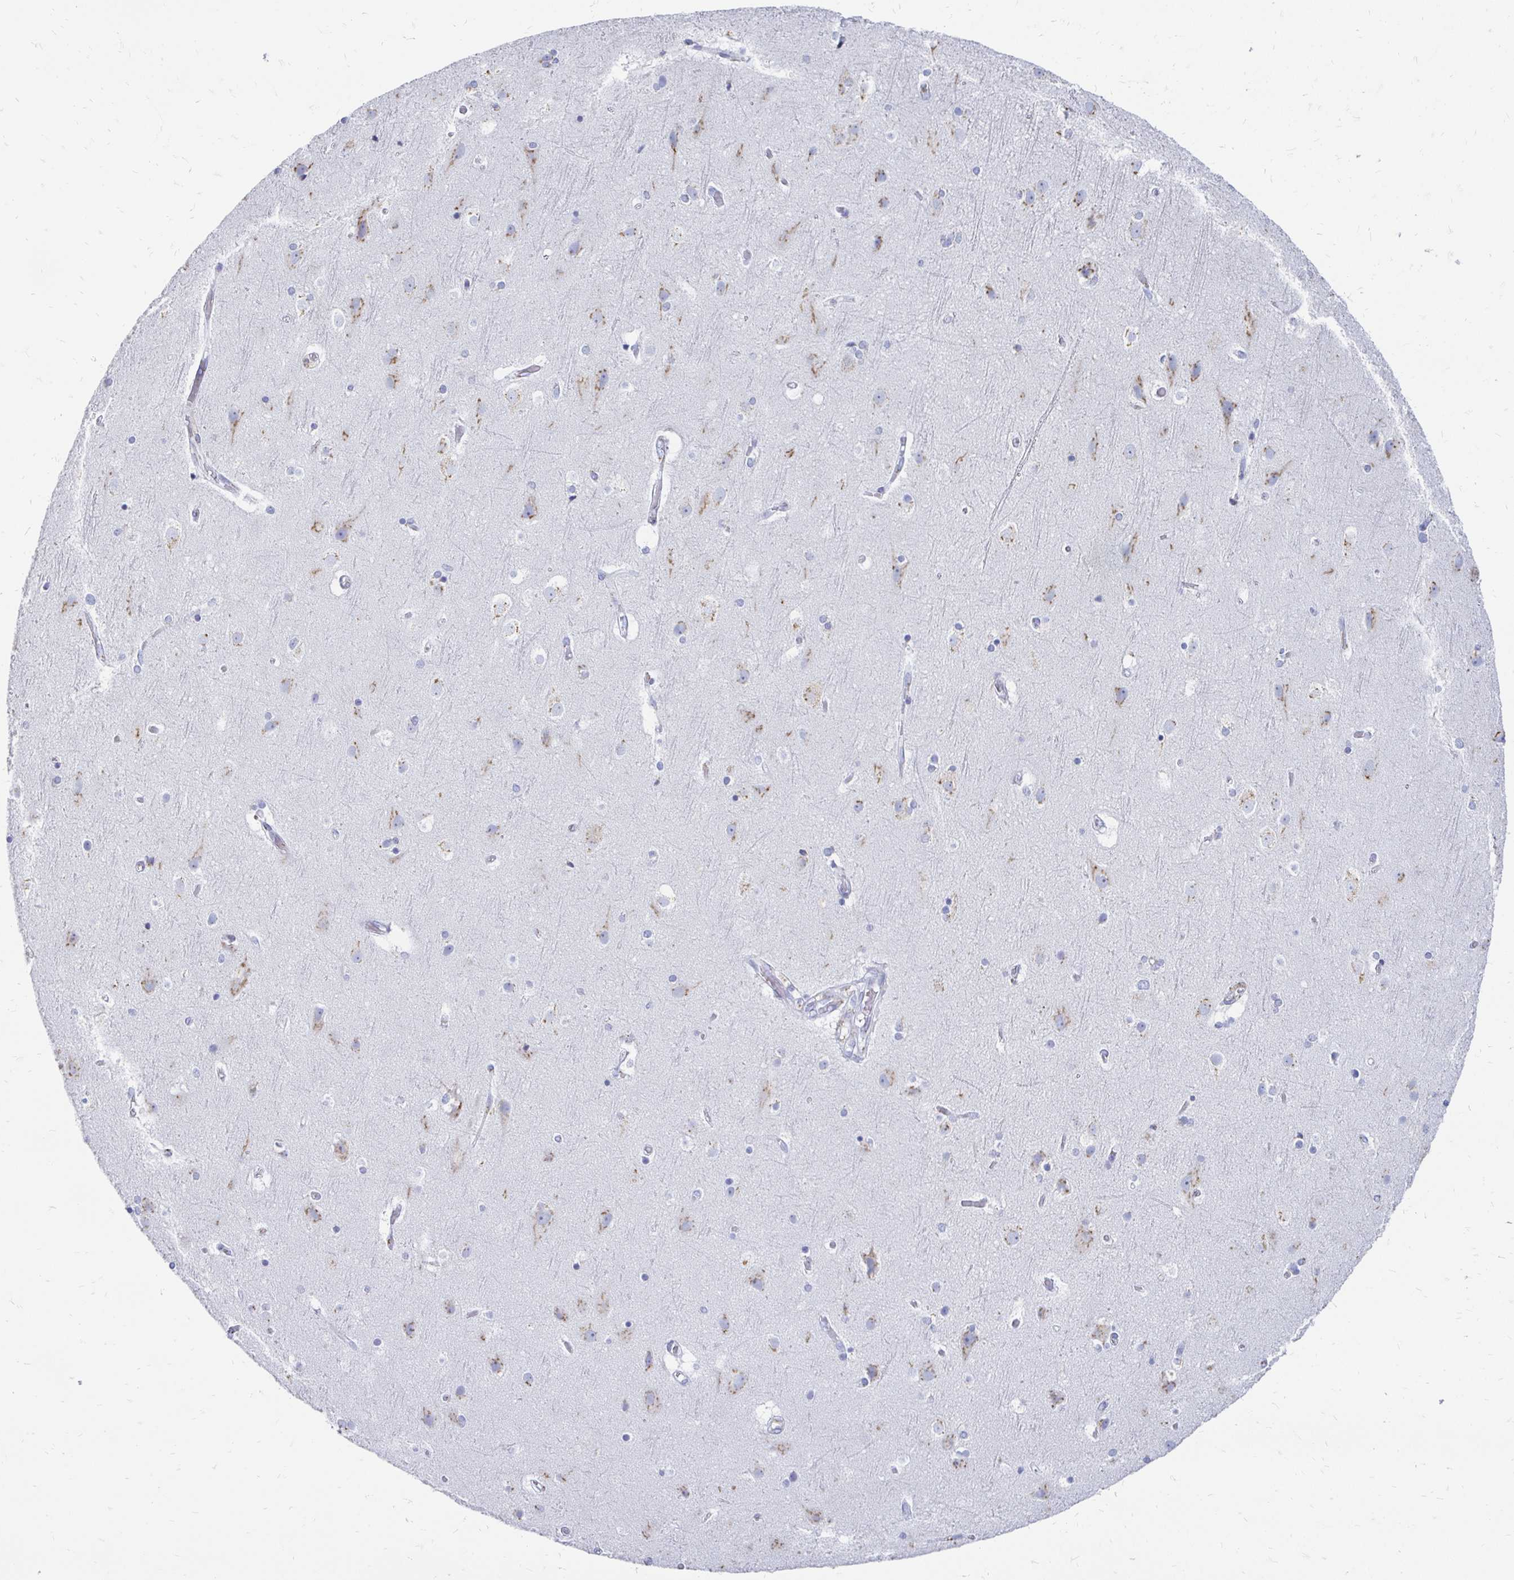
{"staining": {"intensity": "negative", "quantity": "none", "location": "none"}, "tissue": "cerebral cortex", "cell_type": "Endothelial cells", "image_type": "normal", "snomed": [{"axis": "morphology", "description": "Normal tissue, NOS"}, {"axis": "topography", "description": "Cerebral cortex"}], "caption": "Immunohistochemistry (IHC) of unremarkable cerebral cortex displays no positivity in endothelial cells.", "gene": "PAGE4", "patient": {"sex": "female", "age": 52}}